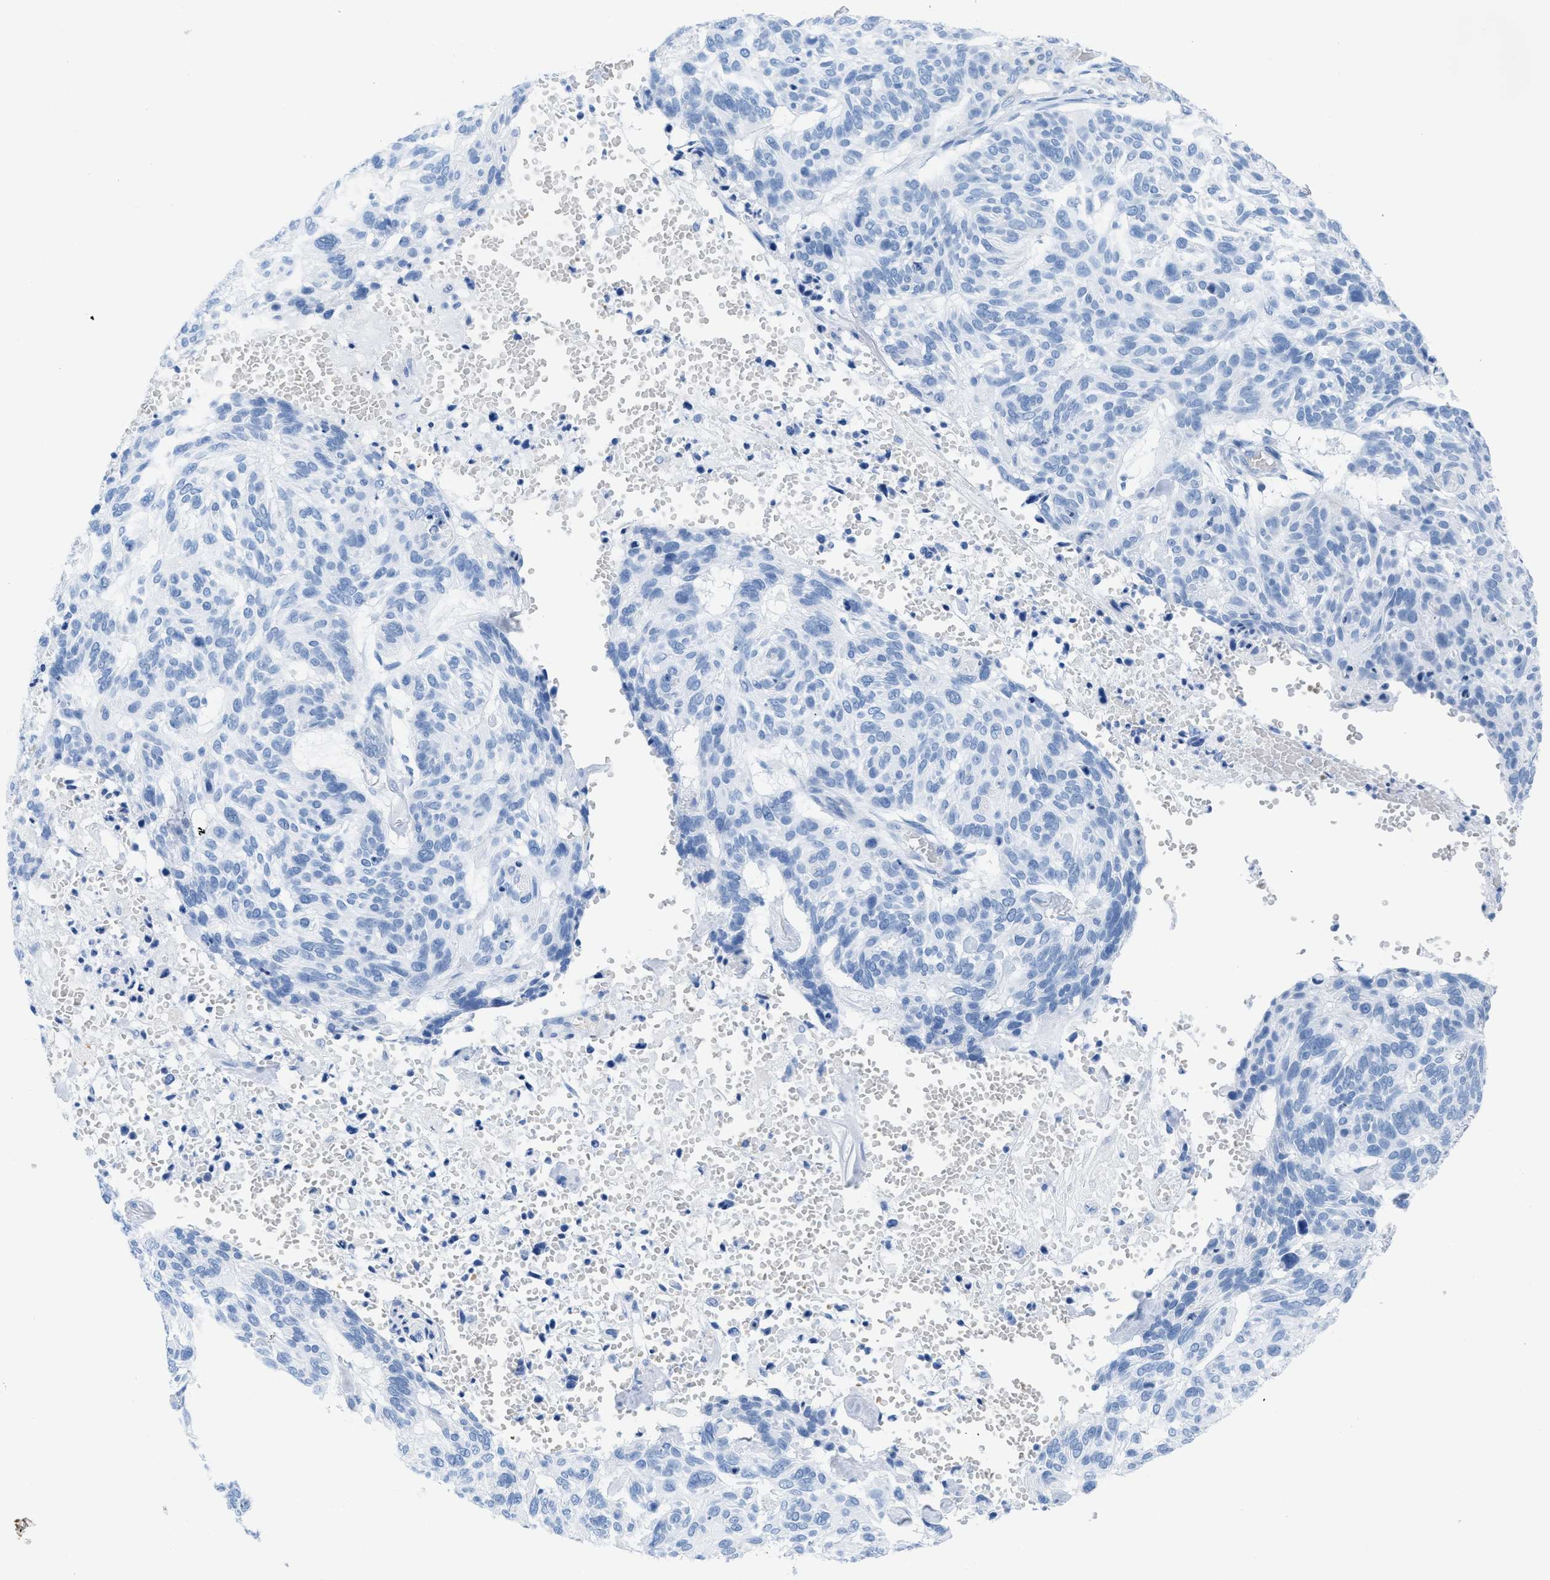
{"staining": {"intensity": "negative", "quantity": "none", "location": "none"}, "tissue": "skin cancer", "cell_type": "Tumor cells", "image_type": "cancer", "snomed": [{"axis": "morphology", "description": "Basal cell carcinoma"}, {"axis": "topography", "description": "Skin"}], "caption": "High power microscopy micrograph of an immunohistochemistry photomicrograph of skin cancer (basal cell carcinoma), revealing no significant staining in tumor cells.", "gene": "ASGR1", "patient": {"sex": "male", "age": 85}}